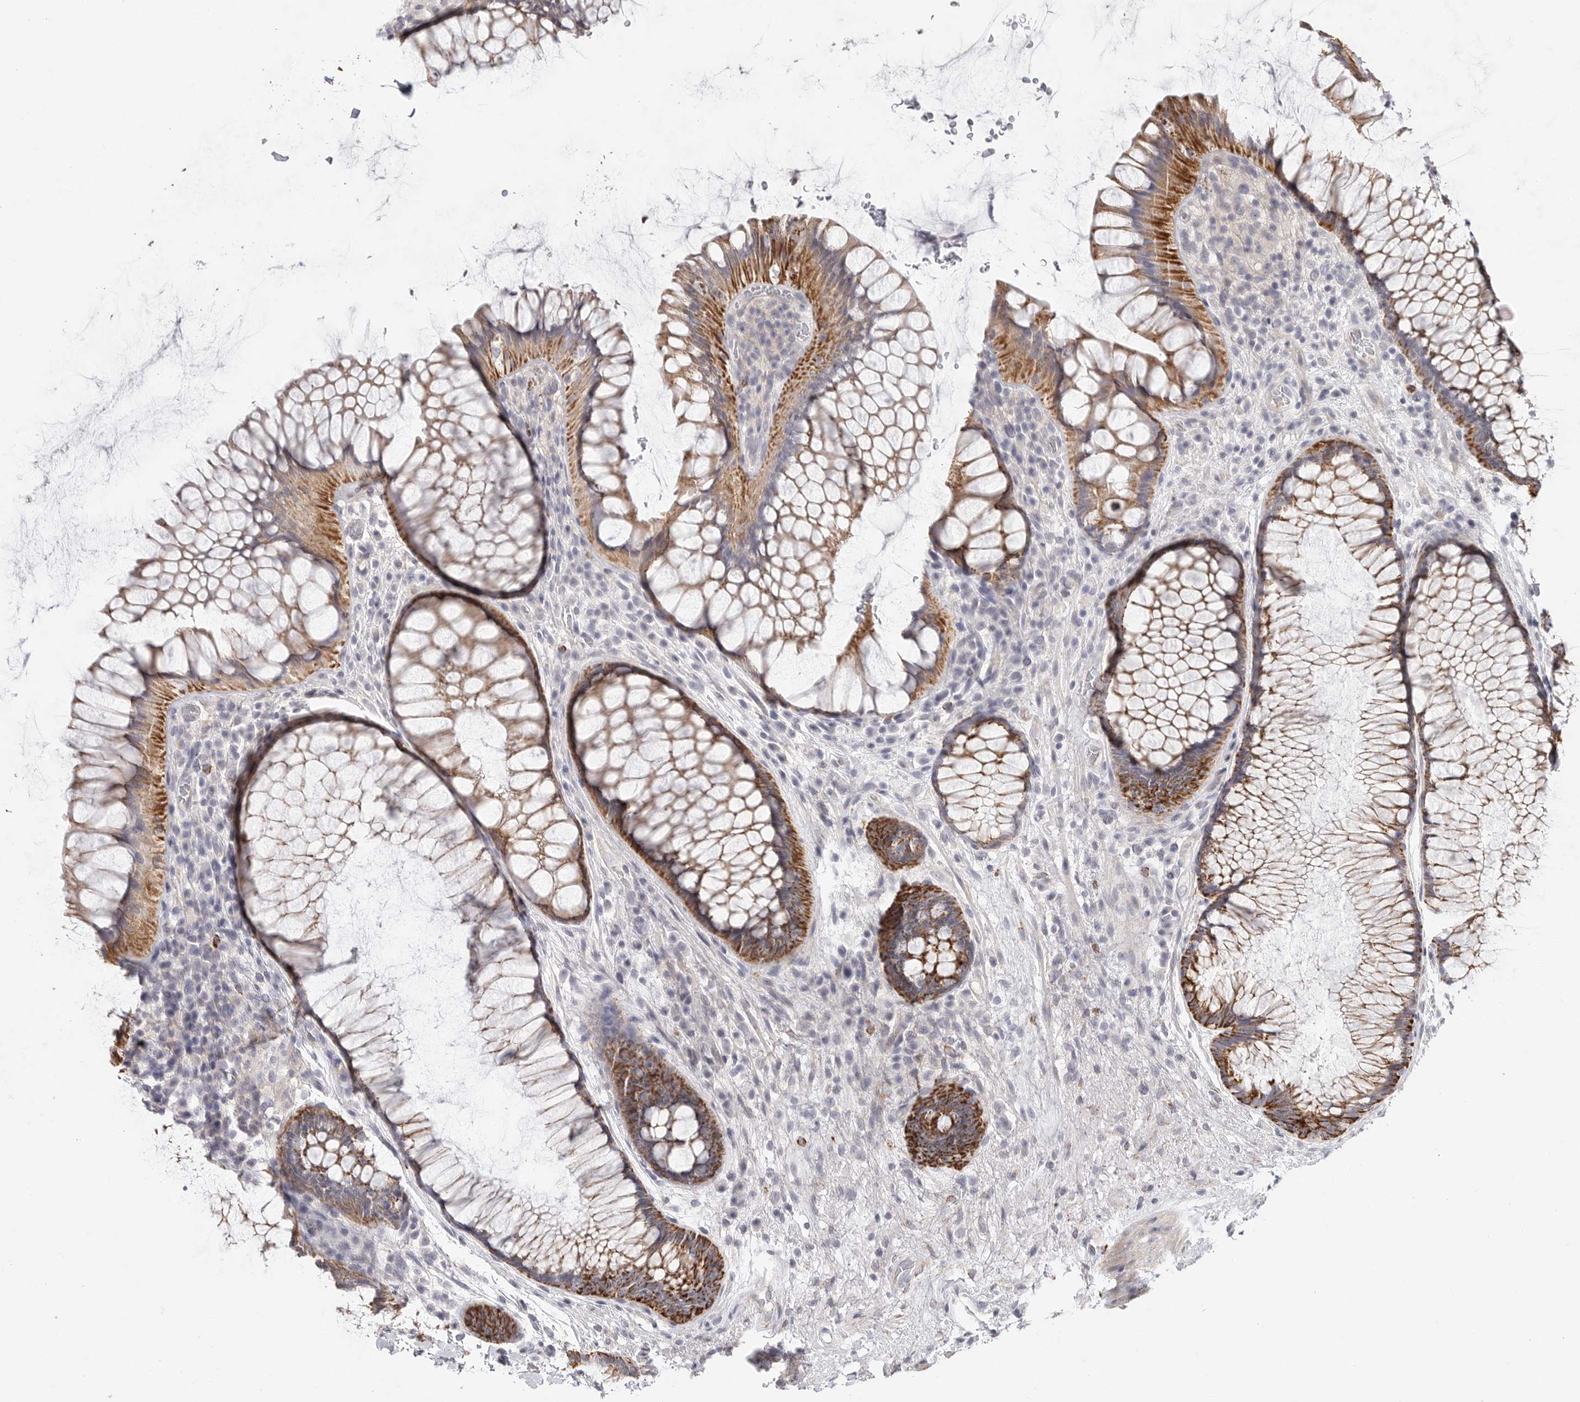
{"staining": {"intensity": "strong", "quantity": ">75%", "location": "cytoplasmic/membranous"}, "tissue": "rectum", "cell_type": "Glandular cells", "image_type": "normal", "snomed": [{"axis": "morphology", "description": "Normal tissue, NOS"}, {"axis": "topography", "description": "Rectum"}], "caption": "Strong cytoplasmic/membranous positivity for a protein is seen in about >75% of glandular cells of unremarkable rectum using immunohistochemistry (IHC).", "gene": "ELP3", "patient": {"sex": "male", "age": 51}}